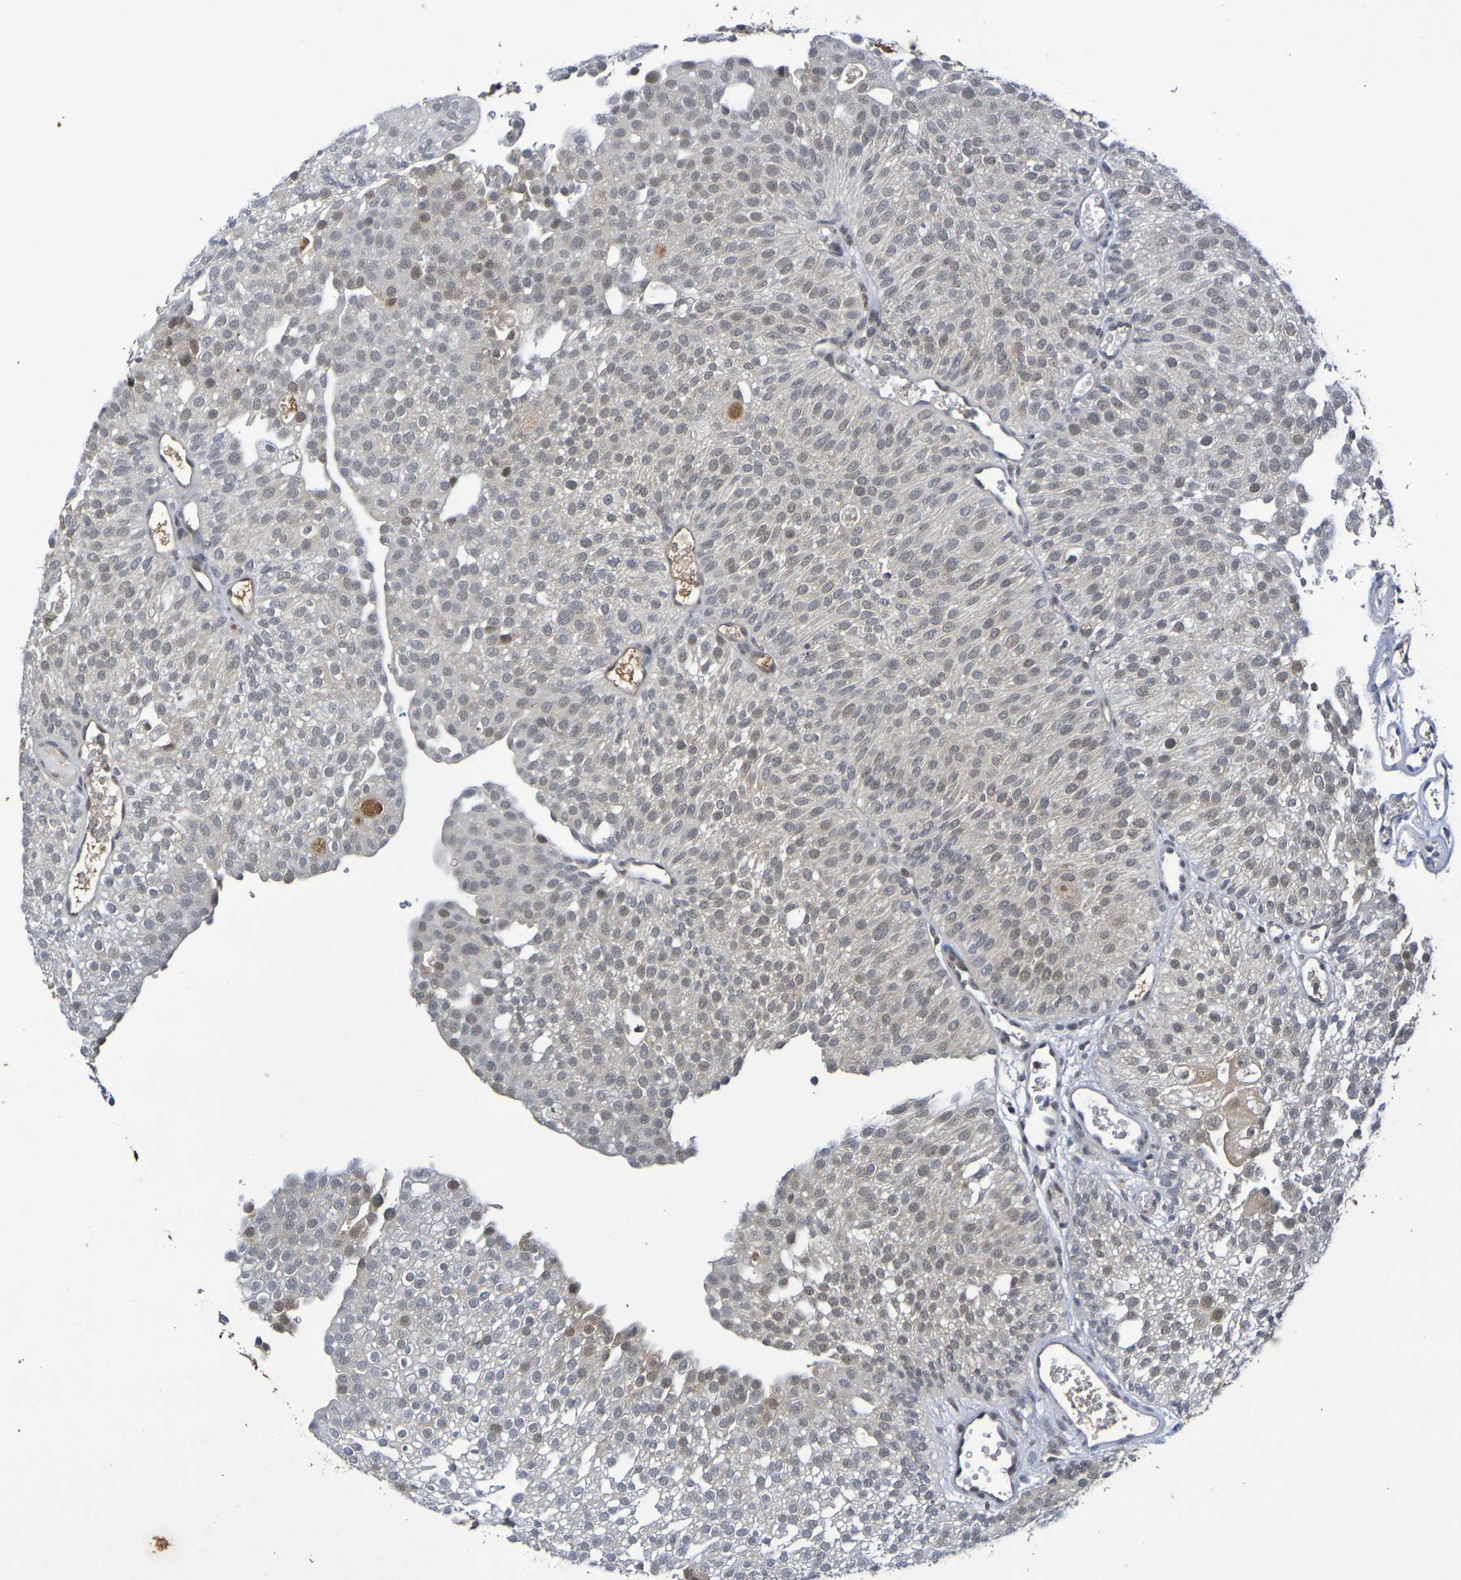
{"staining": {"intensity": "weak", "quantity": ">75%", "location": "cytoplasmic/membranous,nuclear"}, "tissue": "urothelial cancer", "cell_type": "Tumor cells", "image_type": "cancer", "snomed": [{"axis": "morphology", "description": "Urothelial carcinoma, Low grade"}, {"axis": "topography", "description": "Urinary bladder"}], "caption": "Weak cytoplasmic/membranous and nuclear positivity for a protein is seen in about >75% of tumor cells of low-grade urothelial carcinoma using IHC.", "gene": "TERF2", "patient": {"sex": "male", "age": 78}}